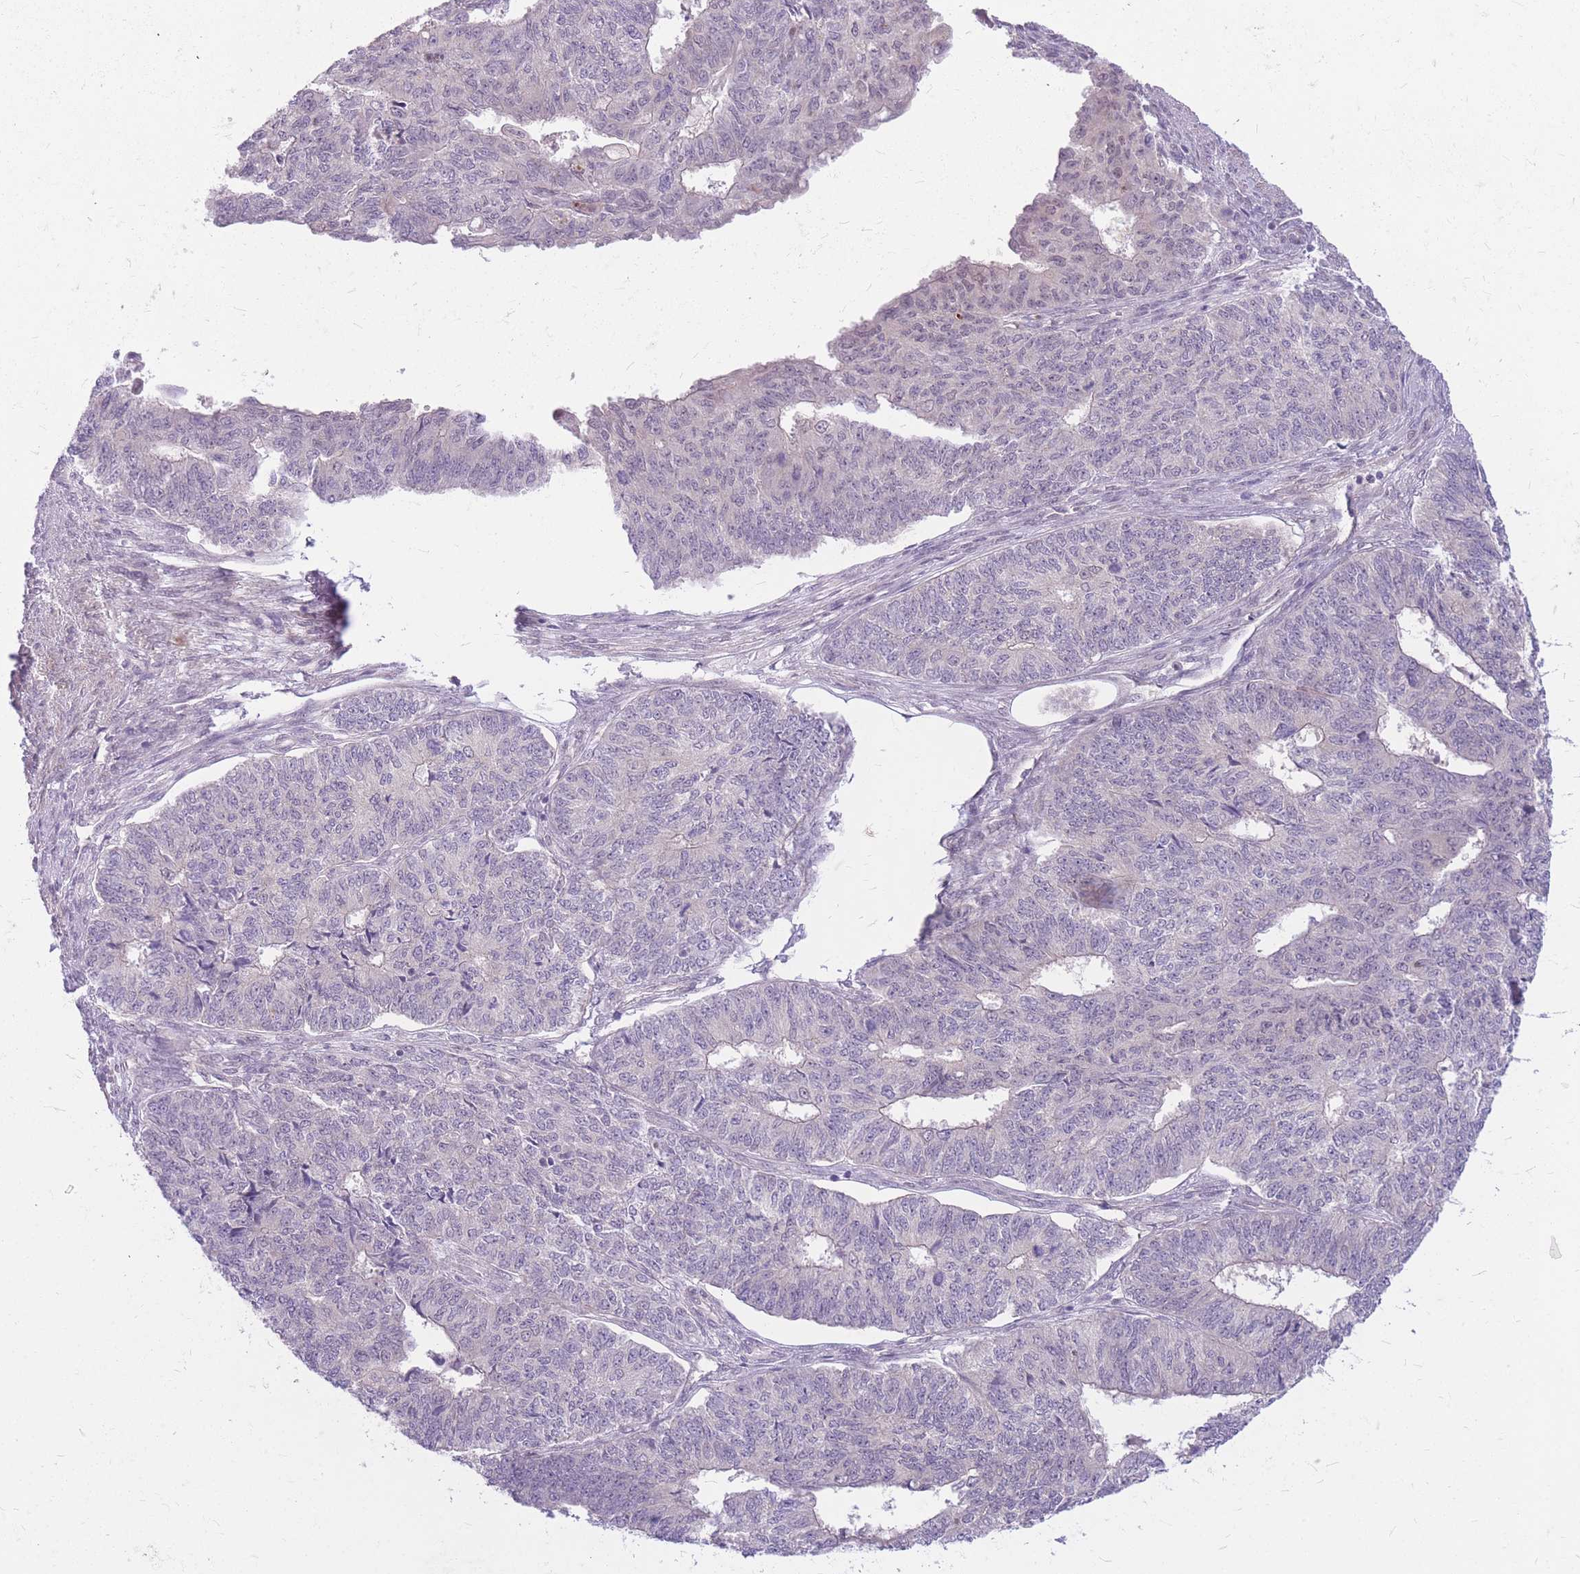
{"staining": {"intensity": "negative", "quantity": "none", "location": "none"}, "tissue": "endometrial cancer", "cell_type": "Tumor cells", "image_type": "cancer", "snomed": [{"axis": "morphology", "description": "Adenocarcinoma, NOS"}, {"axis": "topography", "description": "Endometrium"}], "caption": "There is no significant positivity in tumor cells of endometrial cancer (adenocarcinoma).", "gene": "ERCC2", "patient": {"sex": "female", "age": 32}}